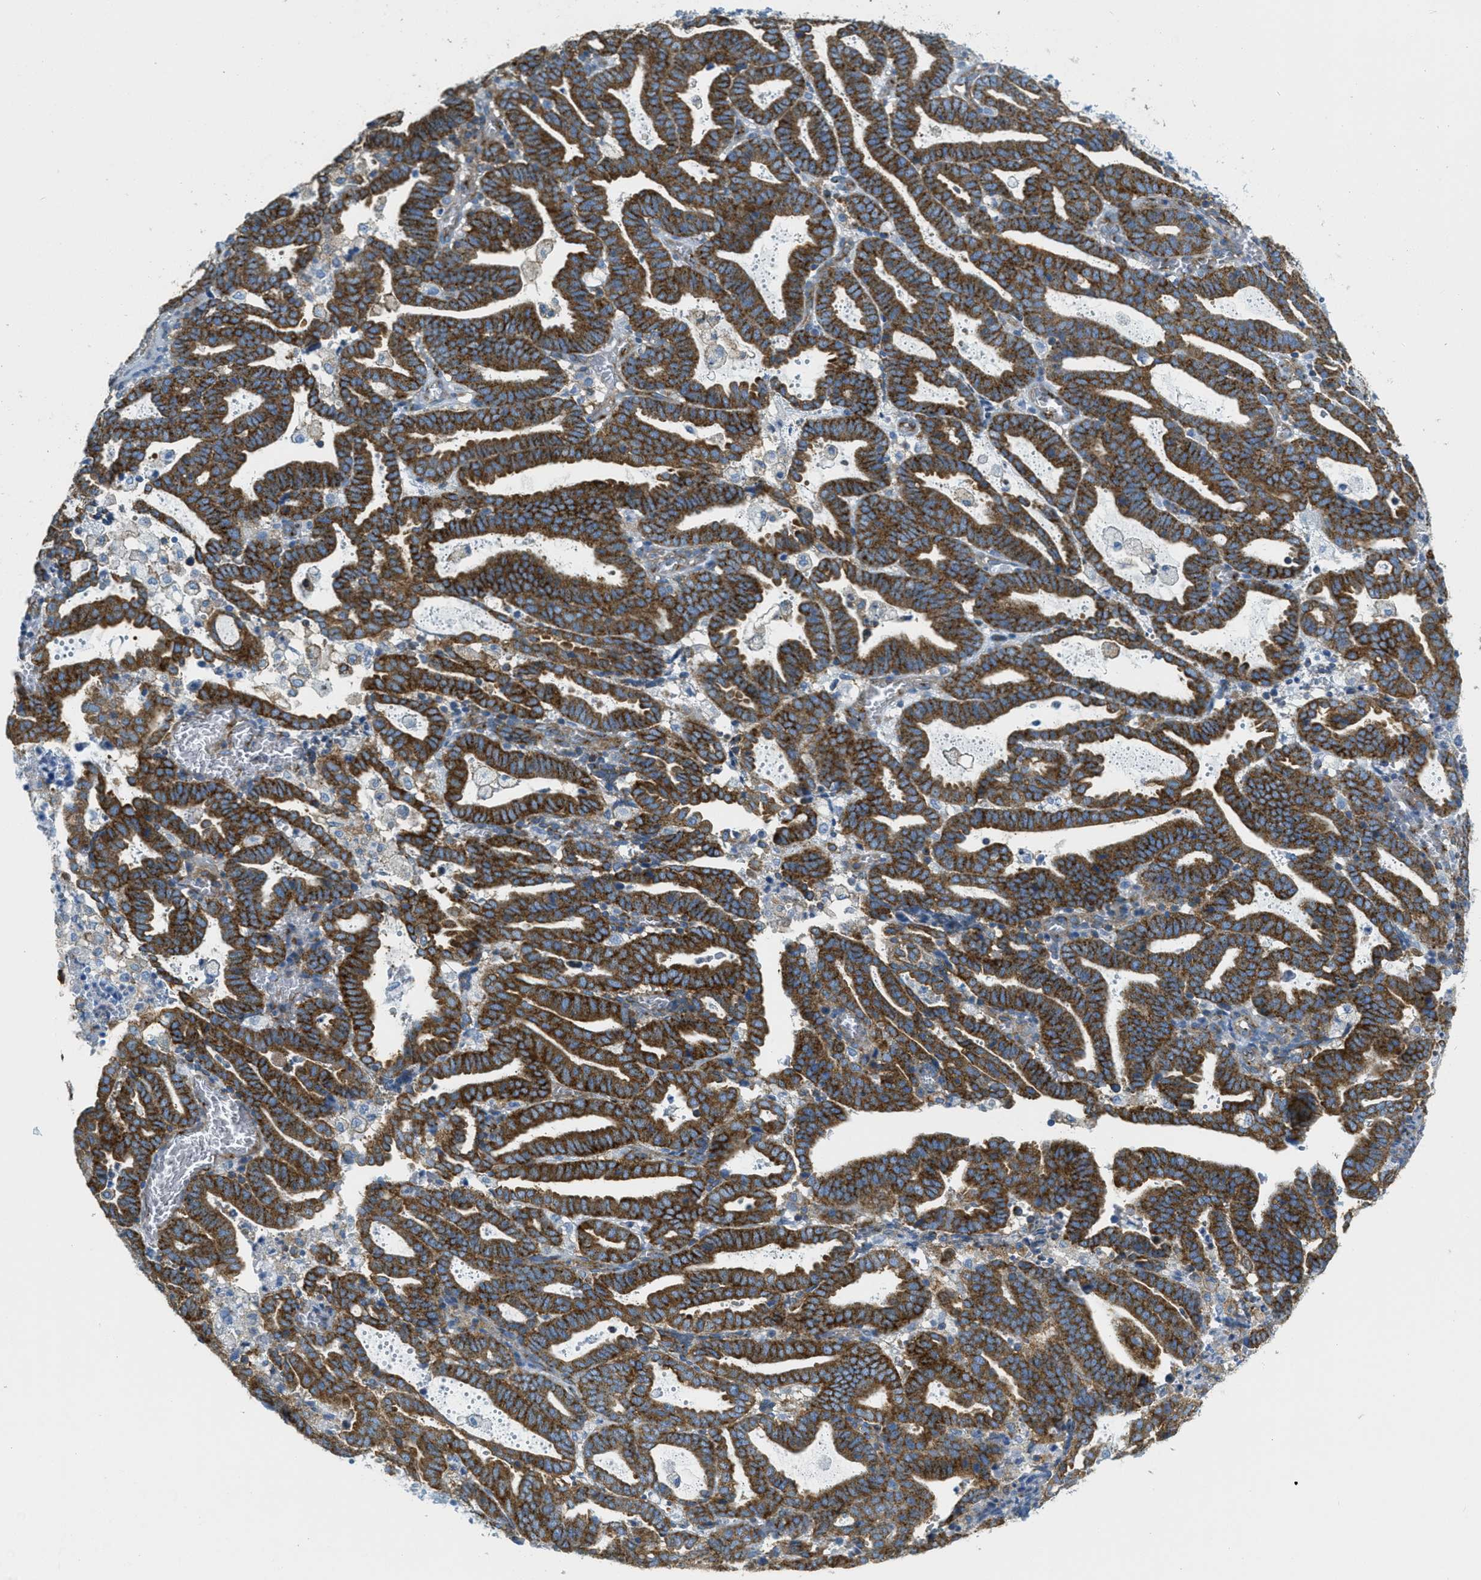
{"staining": {"intensity": "strong", "quantity": ">75%", "location": "cytoplasmic/membranous"}, "tissue": "endometrial cancer", "cell_type": "Tumor cells", "image_type": "cancer", "snomed": [{"axis": "morphology", "description": "Adenocarcinoma, NOS"}, {"axis": "topography", "description": "Uterus"}], "caption": "The immunohistochemical stain shows strong cytoplasmic/membranous staining in tumor cells of adenocarcinoma (endometrial) tissue. (Stains: DAB (3,3'-diaminobenzidine) in brown, nuclei in blue, Microscopy: brightfield microscopy at high magnification).", "gene": "AP2B1", "patient": {"sex": "female", "age": 83}}